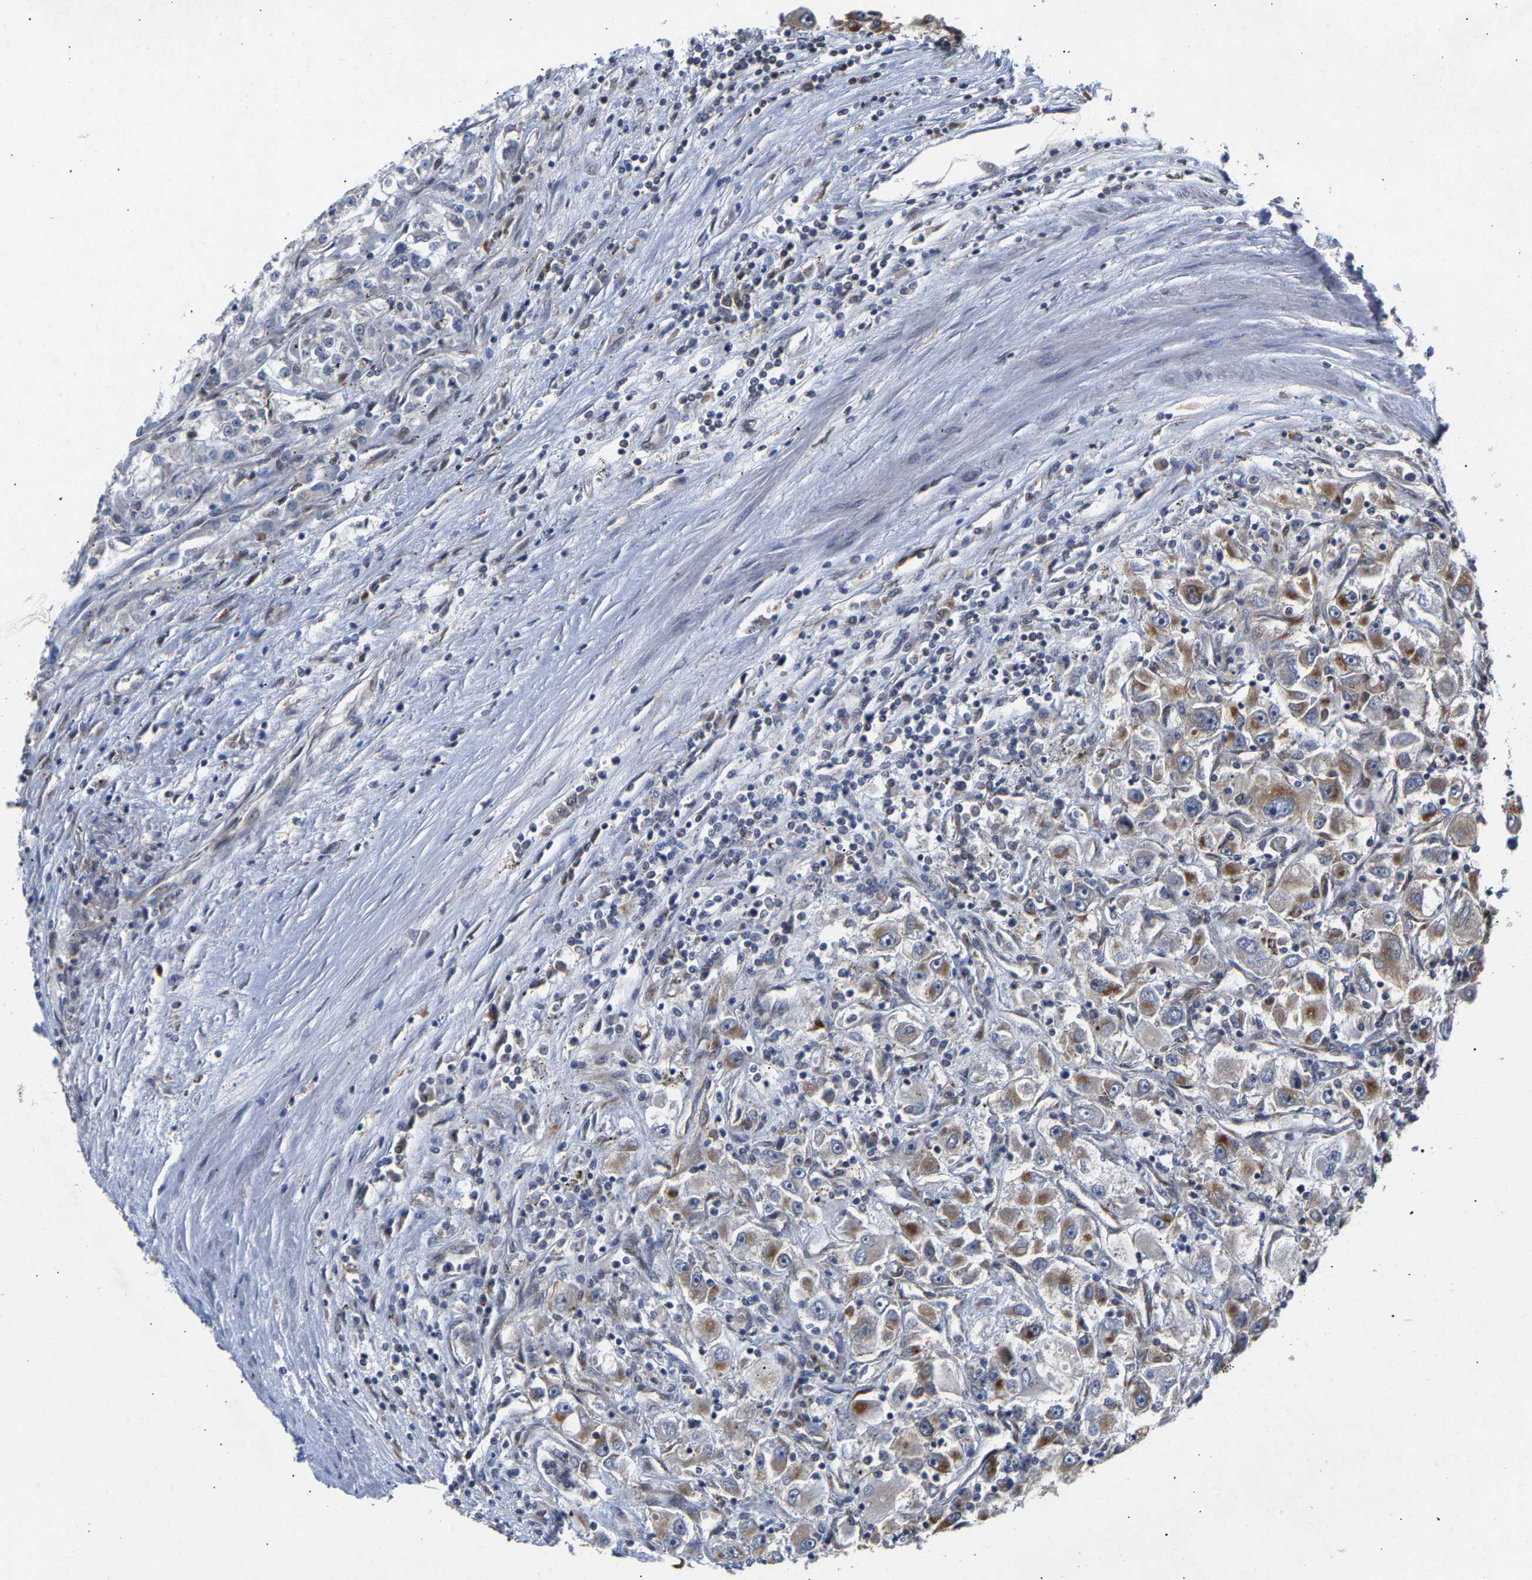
{"staining": {"intensity": "moderate", "quantity": "<25%", "location": "cytoplasmic/membranous"}, "tissue": "renal cancer", "cell_type": "Tumor cells", "image_type": "cancer", "snomed": [{"axis": "morphology", "description": "Adenocarcinoma, NOS"}, {"axis": "topography", "description": "Kidney"}], "caption": "A micrograph of human renal cancer (adenocarcinoma) stained for a protein exhibits moderate cytoplasmic/membranous brown staining in tumor cells.", "gene": "CLIP2", "patient": {"sex": "female", "age": 52}}